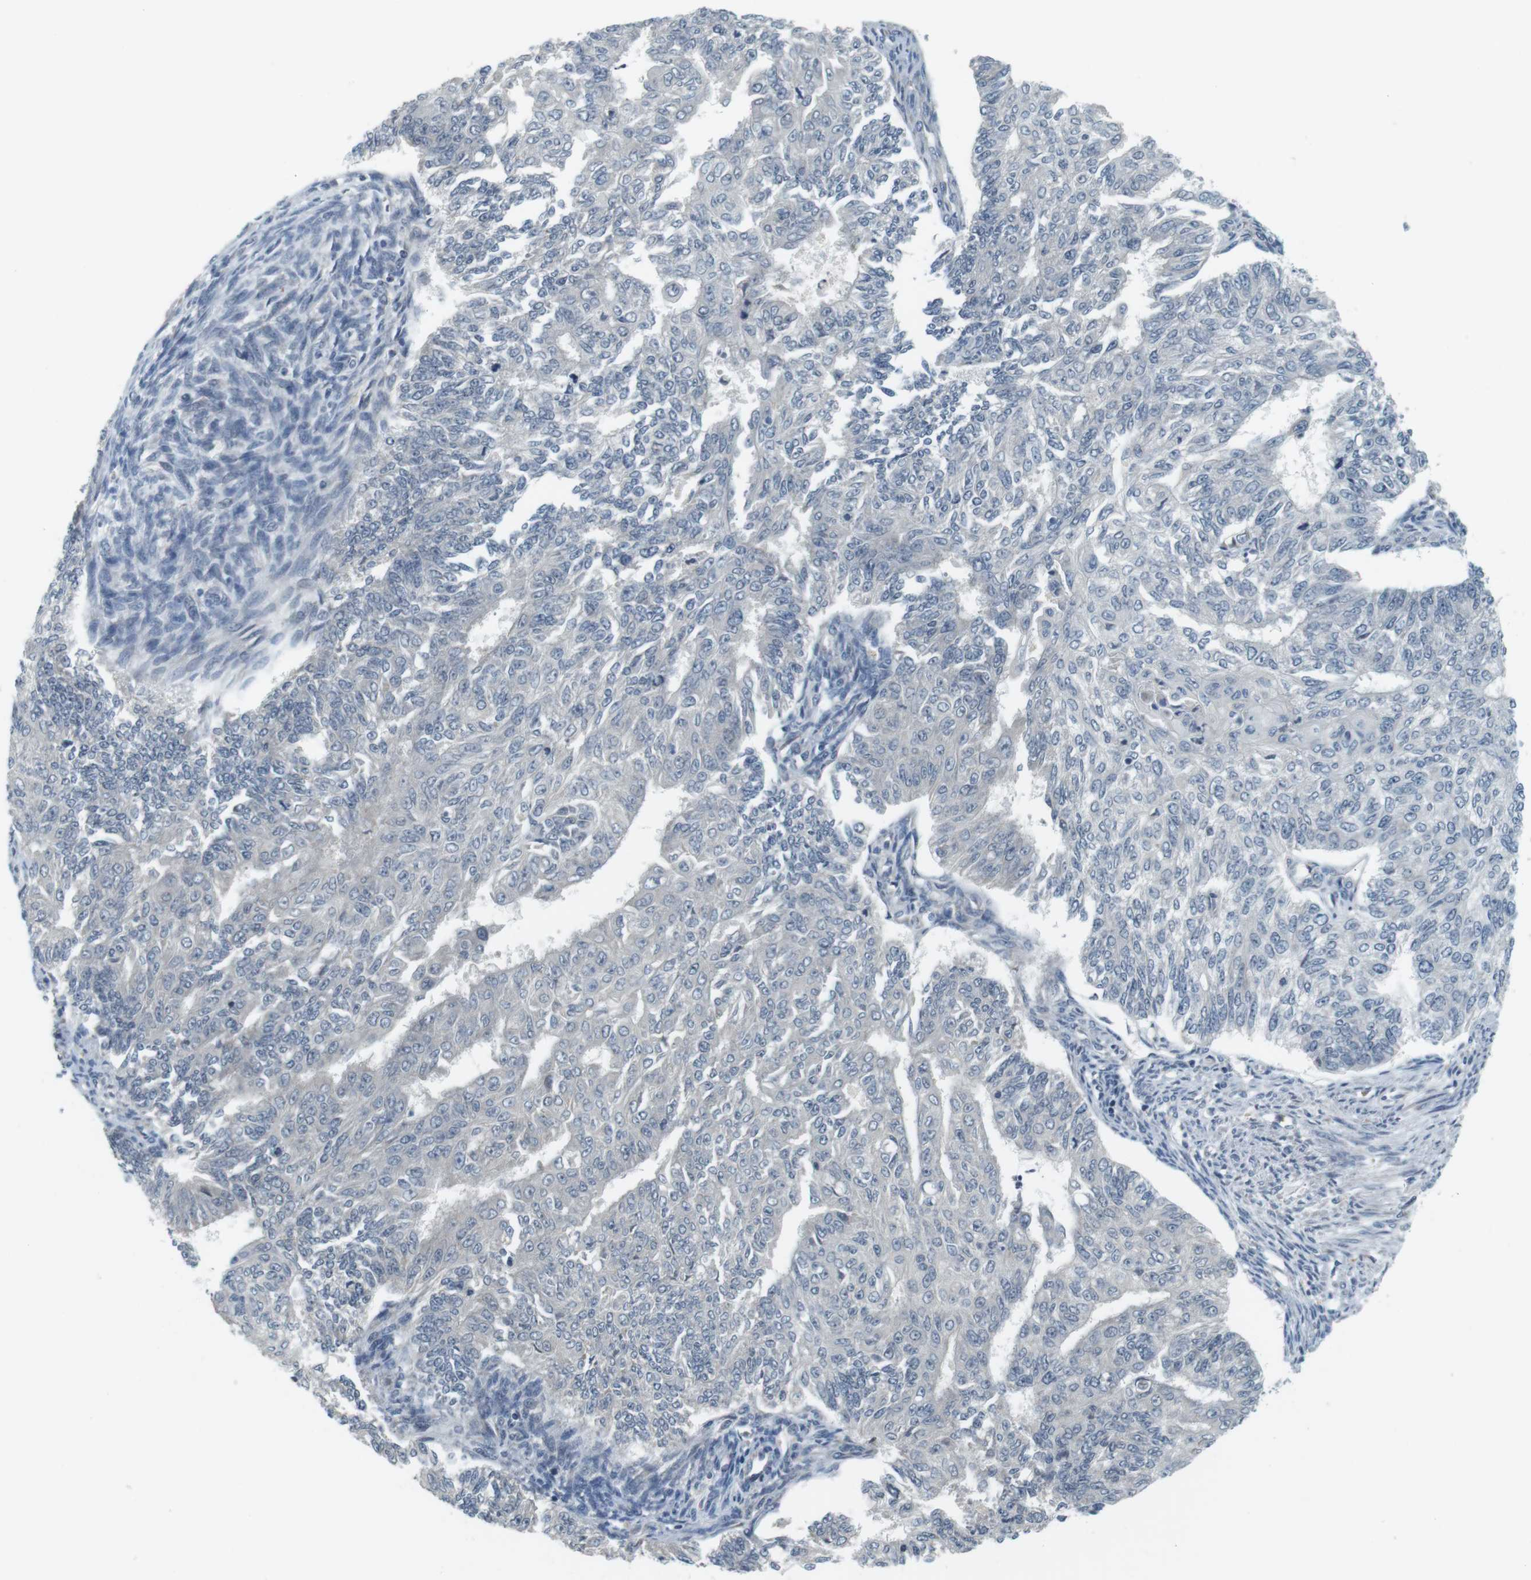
{"staining": {"intensity": "negative", "quantity": "none", "location": "none"}, "tissue": "endometrial cancer", "cell_type": "Tumor cells", "image_type": "cancer", "snomed": [{"axis": "morphology", "description": "Adenocarcinoma, NOS"}, {"axis": "topography", "description": "Endometrium"}], "caption": "DAB immunohistochemical staining of endometrial adenocarcinoma demonstrates no significant expression in tumor cells.", "gene": "WNT7A", "patient": {"sex": "female", "age": 32}}